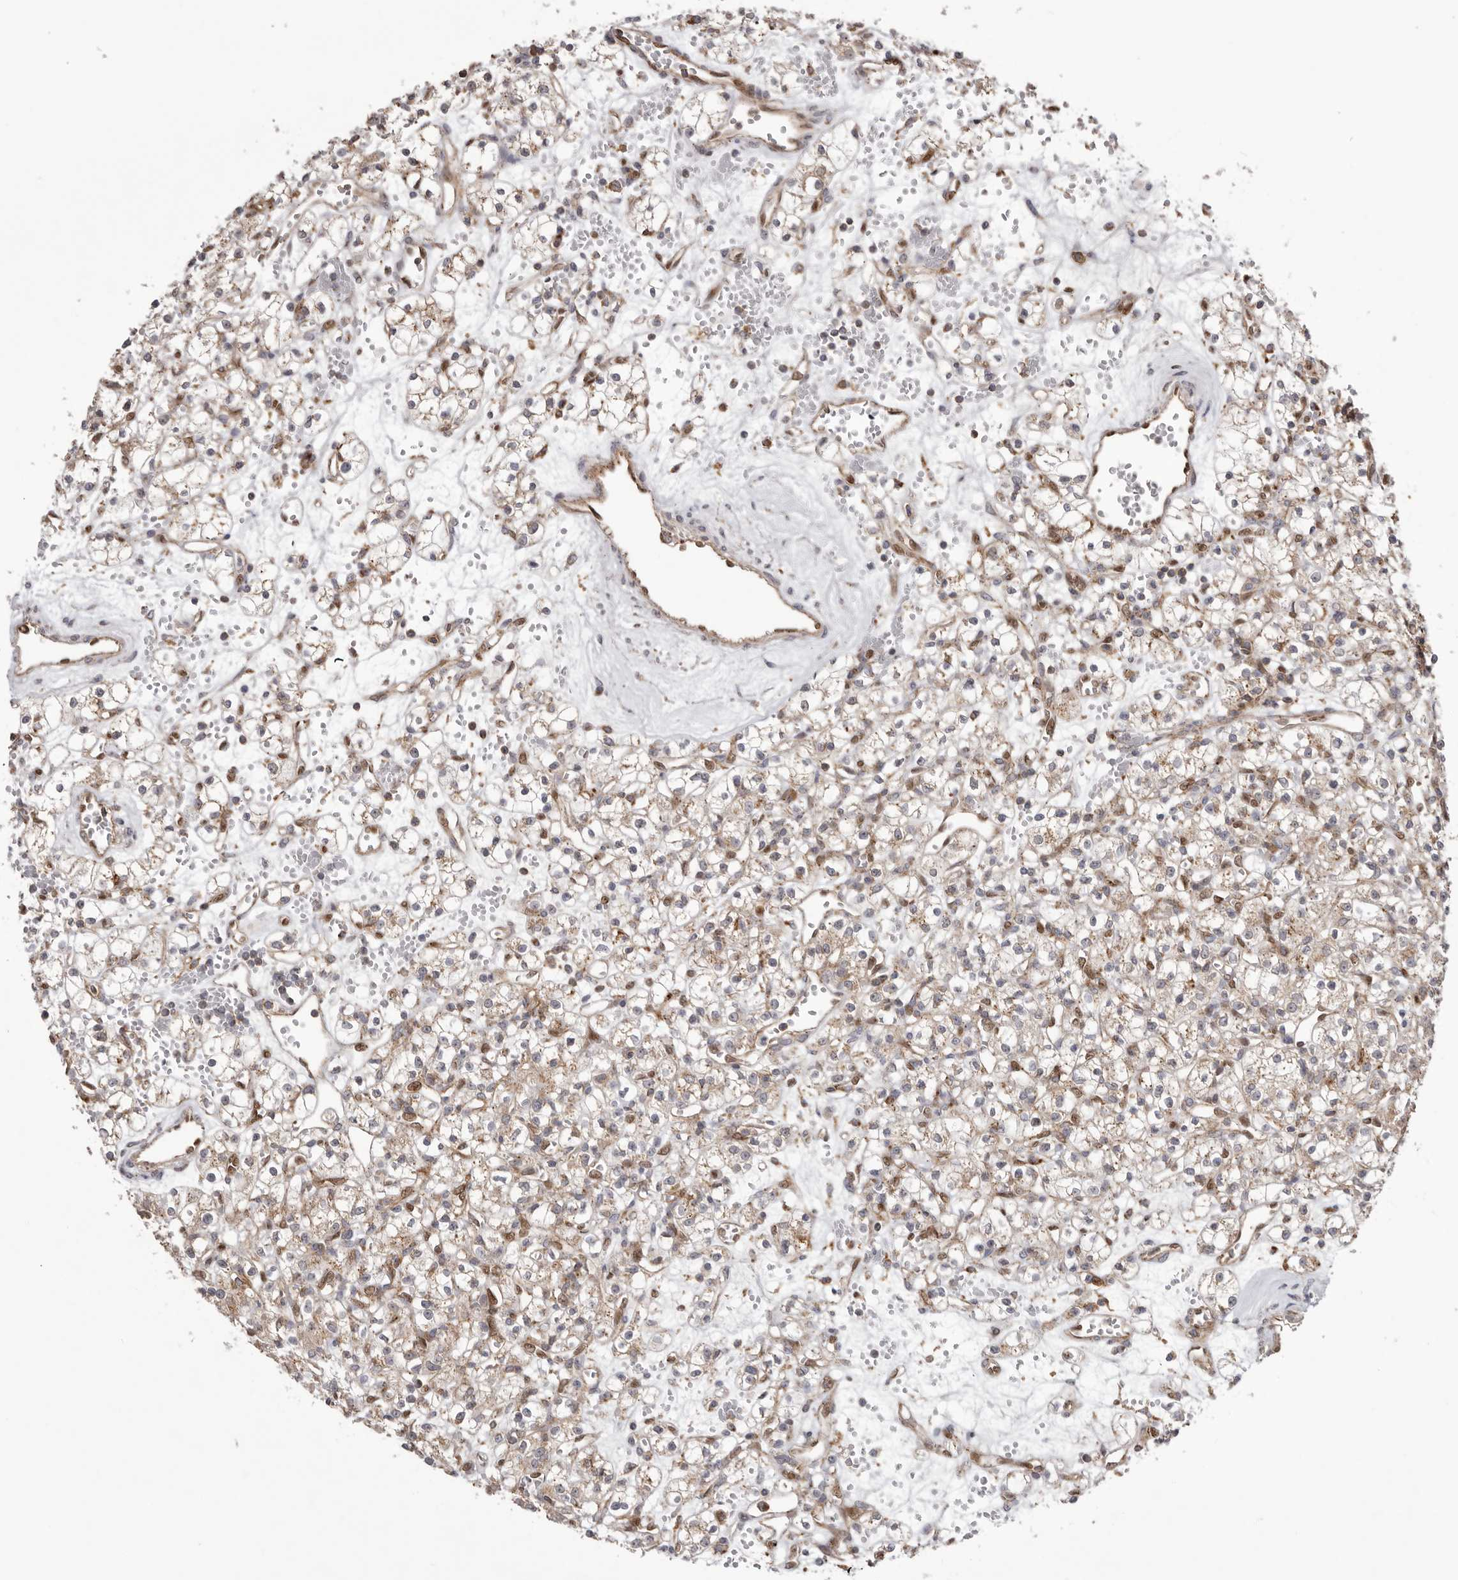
{"staining": {"intensity": "weak", "quantity": "25%-75%", "location": "cytoplasmic/membranous"}, "tissue": "renal cancer", "cell_type": "Tumor cells", "image_type": "cancer", "snomed": [{"axis": "morphology", "description": "Adenocarcinoma, NOS"}, {"axis": "topography", "description": "Kidney"}], "caption": "DAB (3,3'-diaminobenzidine) immunohistochemical staining of renal cancer exhibits weak cytoplasmic/membranous protein positivity in about 25%-75% of tumor cells. (Stains: DAB in brown, nuclei in blue, Microscopy: brightfield microscopy at high magnification).", "gene": "NUP43", "patient": {"sex": "female", "age": 59}}